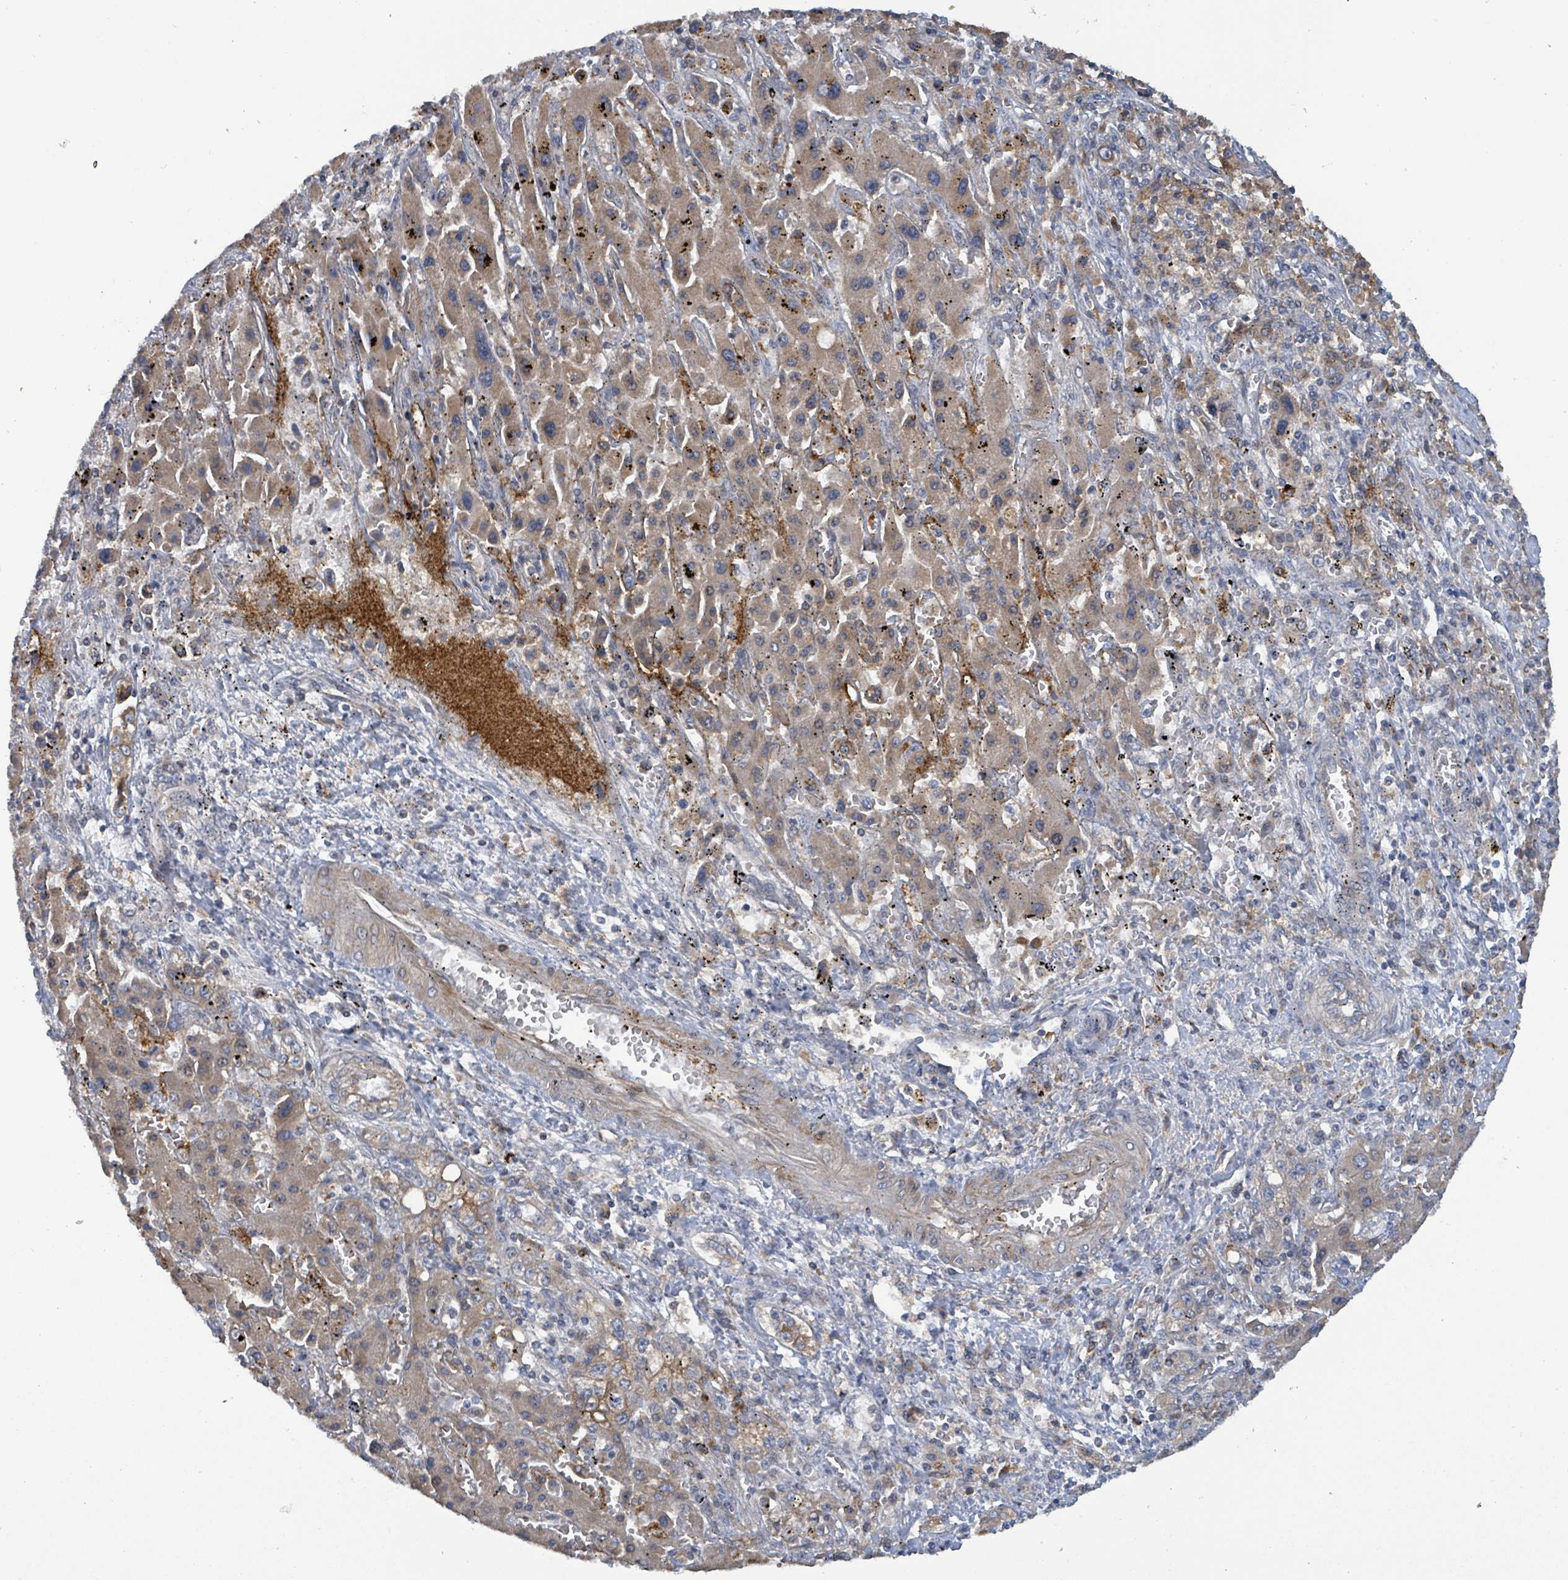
{"staining": {"intensity": "moderate", "quantity": ">75%", "location": "cytoplasmic/membranous"}, "tissue": "liver cancer", "cell_type": "Tumor cells", "image_type": "cancer", "snomed": [{"axis": "morphology", "description": "Cholangiocarcinoma"}, {"axis": "topography", "description": "Liver"}], "caption": "A micrograph of human cholangiocarcinoma (liver) stained for a protein reveals moderate cytoplasmic/membranous brown staining in tumor cells.", "gene": "PLAAT1", "patient": {"sex": "female", "age": 52}}